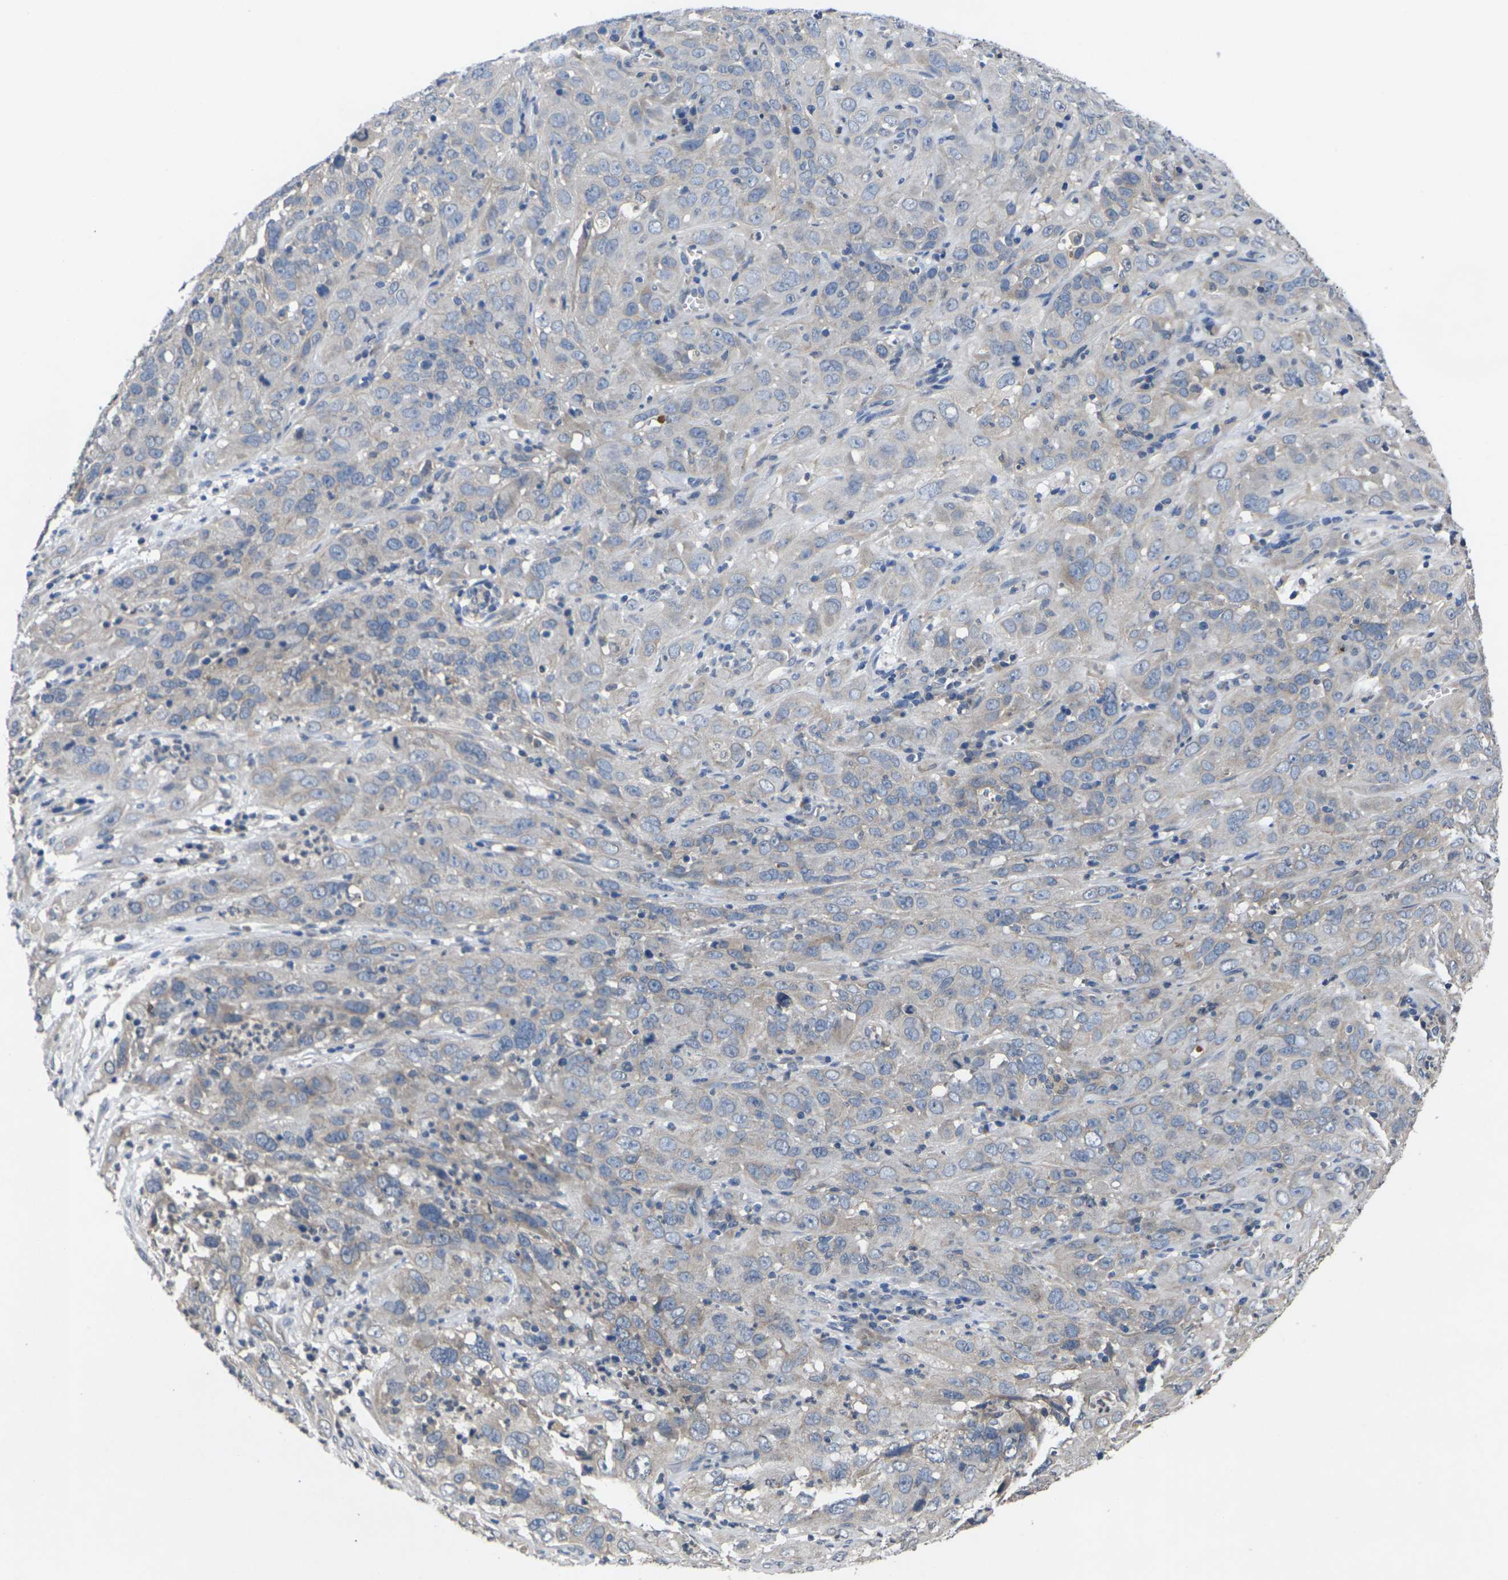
{"staining": {"intensity": "weak", "quantity": "<25%", "location": "cytoplasmic/membranous"}, "tissue": "cervical cancer", "cell_type": "Tumor cells", "image_type": "cancer", "snomed": [{"axis": "morphology", "description": "Squamous cell carcinoma, NOS"}, {"axis": "topography", "description": "Cervix"}], "caption": "IHC image of human cervical squamous cell carcinoma stained for a protein (brown), which reveals no expression in tumor cells. (Immunohistochemistry, brightfield microscopy, high magnification).", "gene": "SLC2A2", "patient": {"sex": "female", "age": 32}}